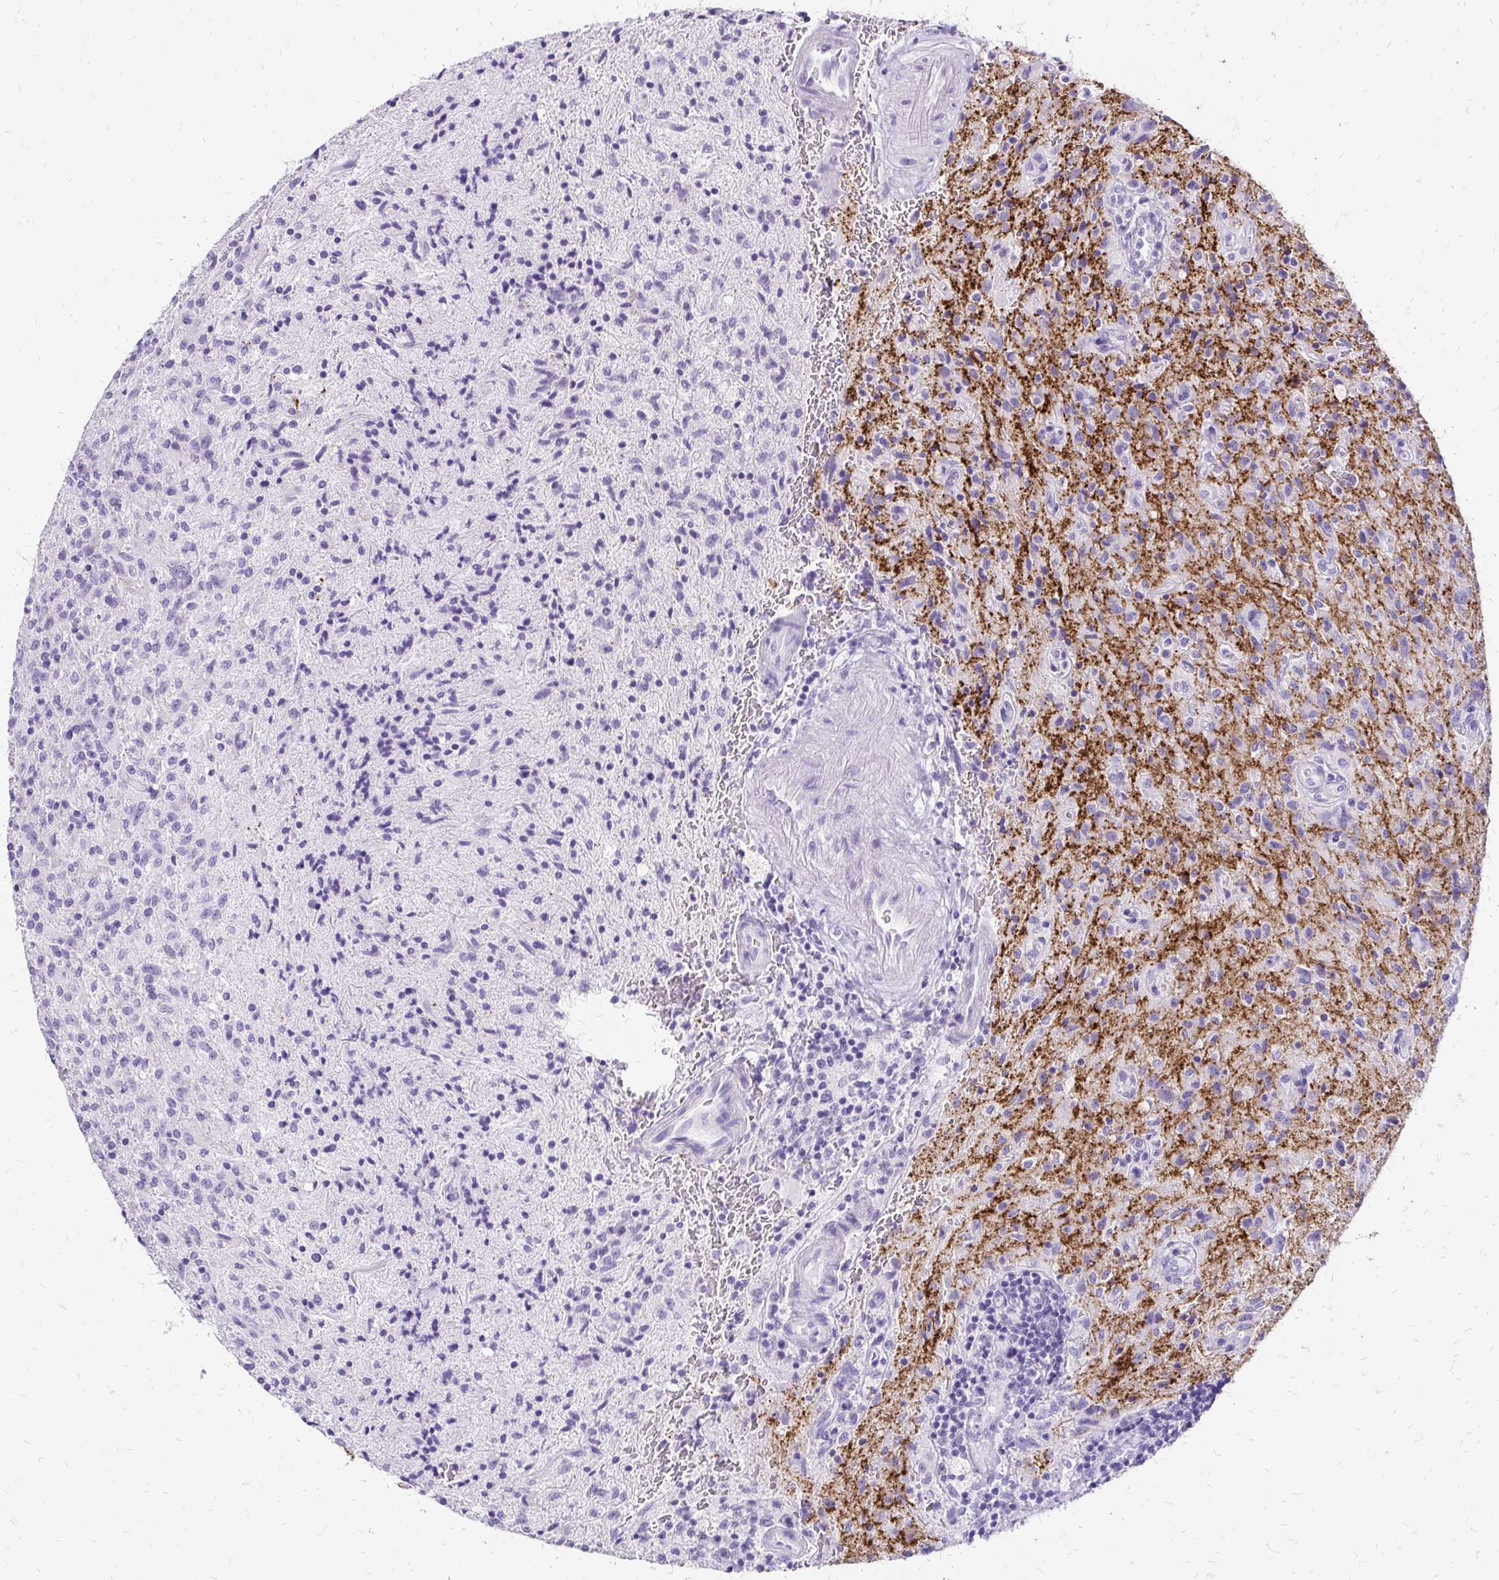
{"staining": {"intensity": "negative", "quantity": "none", "location": "none"}, "tissue": "glioma", "cell_type": "Tumor cells", "image_type": "cancer", "snomed": [{"axis": "morphology", "description": "Glioma, malignant, High grade"}, {"axis": "topography", "description": "Brain"}], "caption": "Immunohistochemistry image of malignant high-grade glioma stained for a protein (brown), which shows no staining in tumor cells. The staining was performed using DAB (3,3'-diaminobenzidine) to visualize the protein expression in brown, while the nuclei were stained in blue with hematoxylin (Magnification: 20x).", "gene": "SLC32A1", "patient": {"sex": "male", "age": 68}}